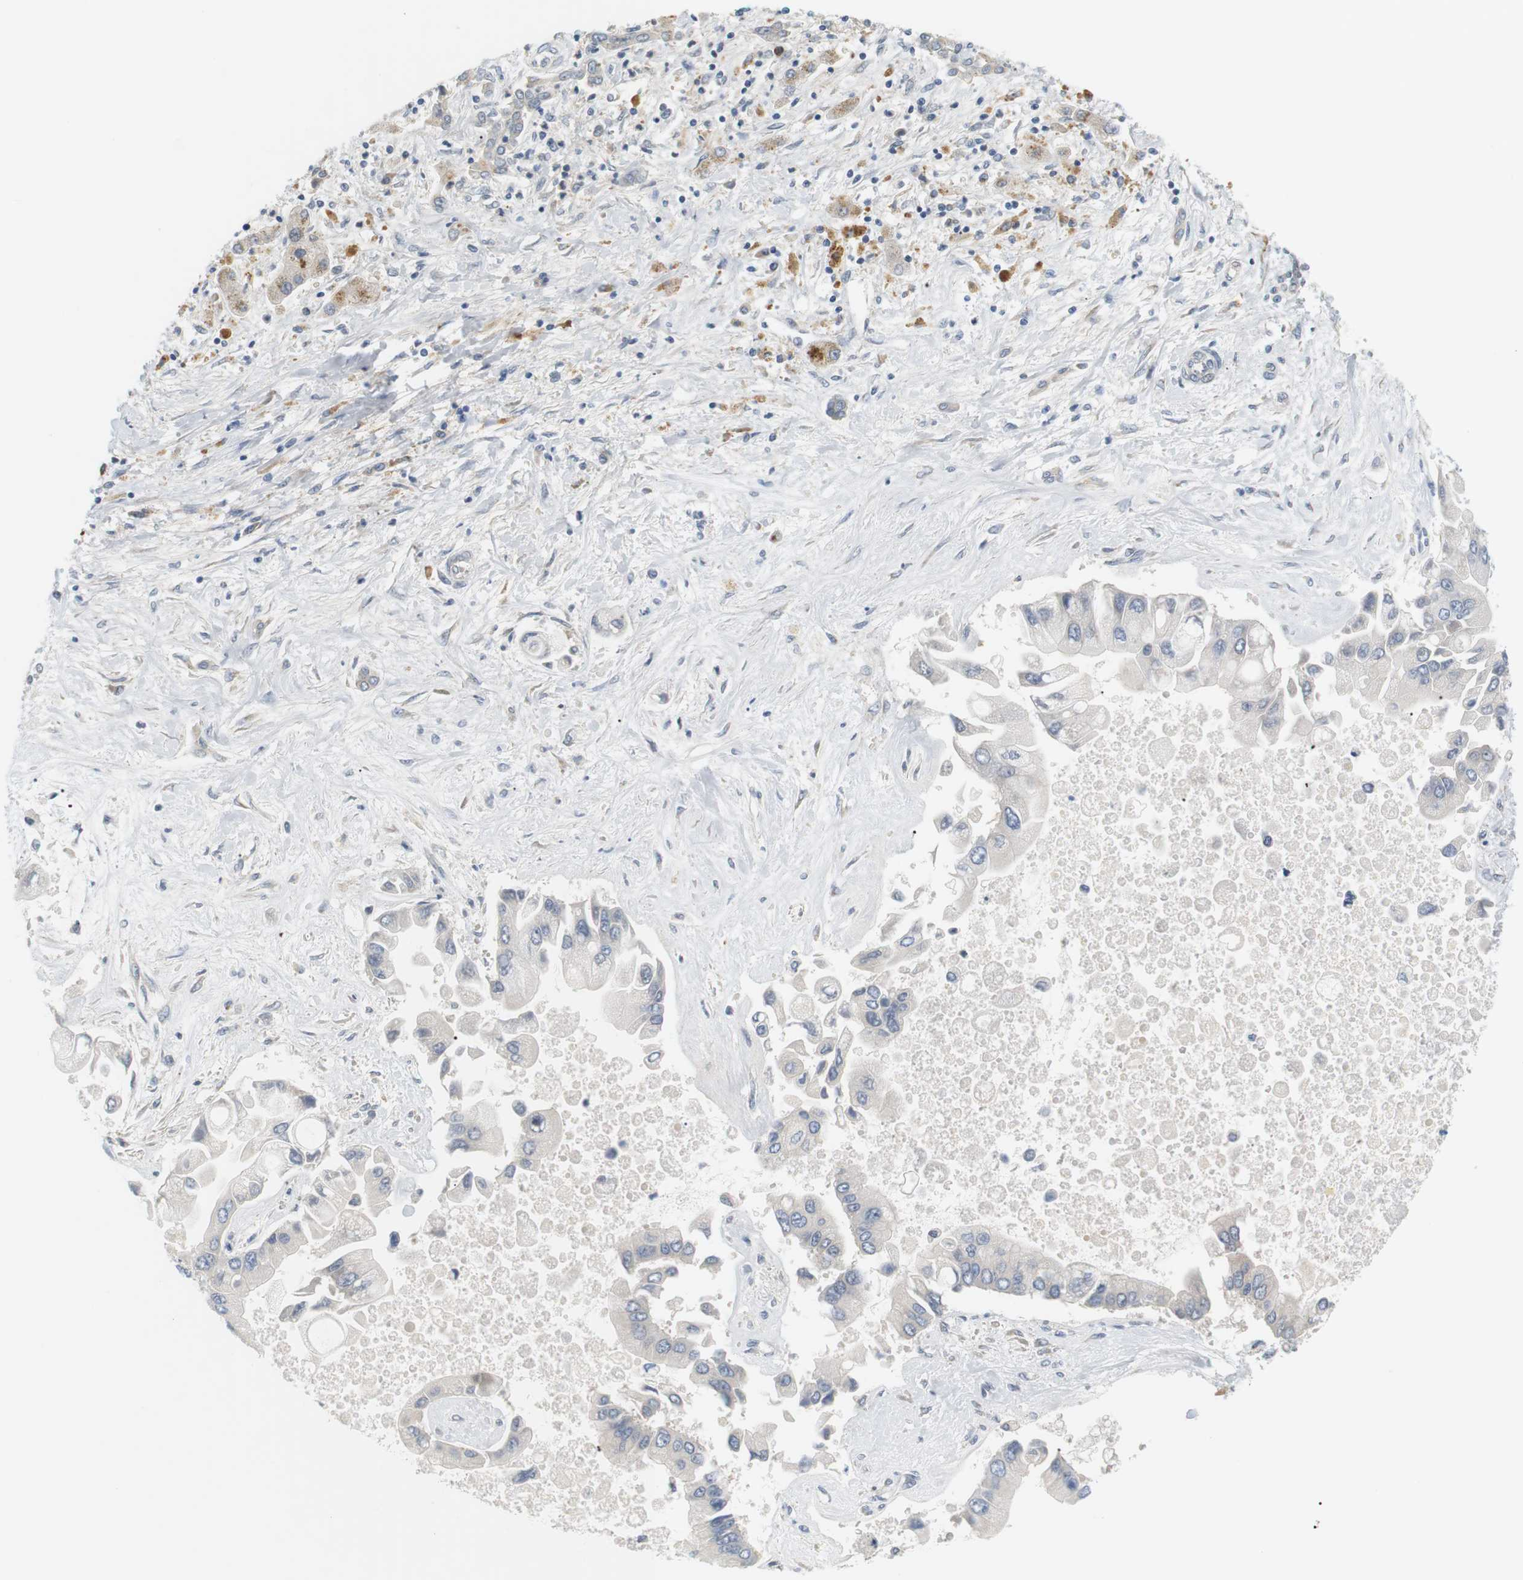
{"staining": {"intensity": "negative", "quantity": "none", "location": "none"}, "tissue": "liver cancer", "cell_type": "Tumor cells", "image_type": "cancer", "snomed": [{"axis": "morphology", "description": "Cholangiocarcinoma"}, {"axis": "topography", "description": "Liver"}], "caption": "IHC micrograph of neoplastic tissue: human liver cancer stained with DAB (3,3'-diaminobenzidine) displays no significant protein positivity in tumor cells.", "gene": "EVA1C", "patient": {"sex": "male", "age": 50}}